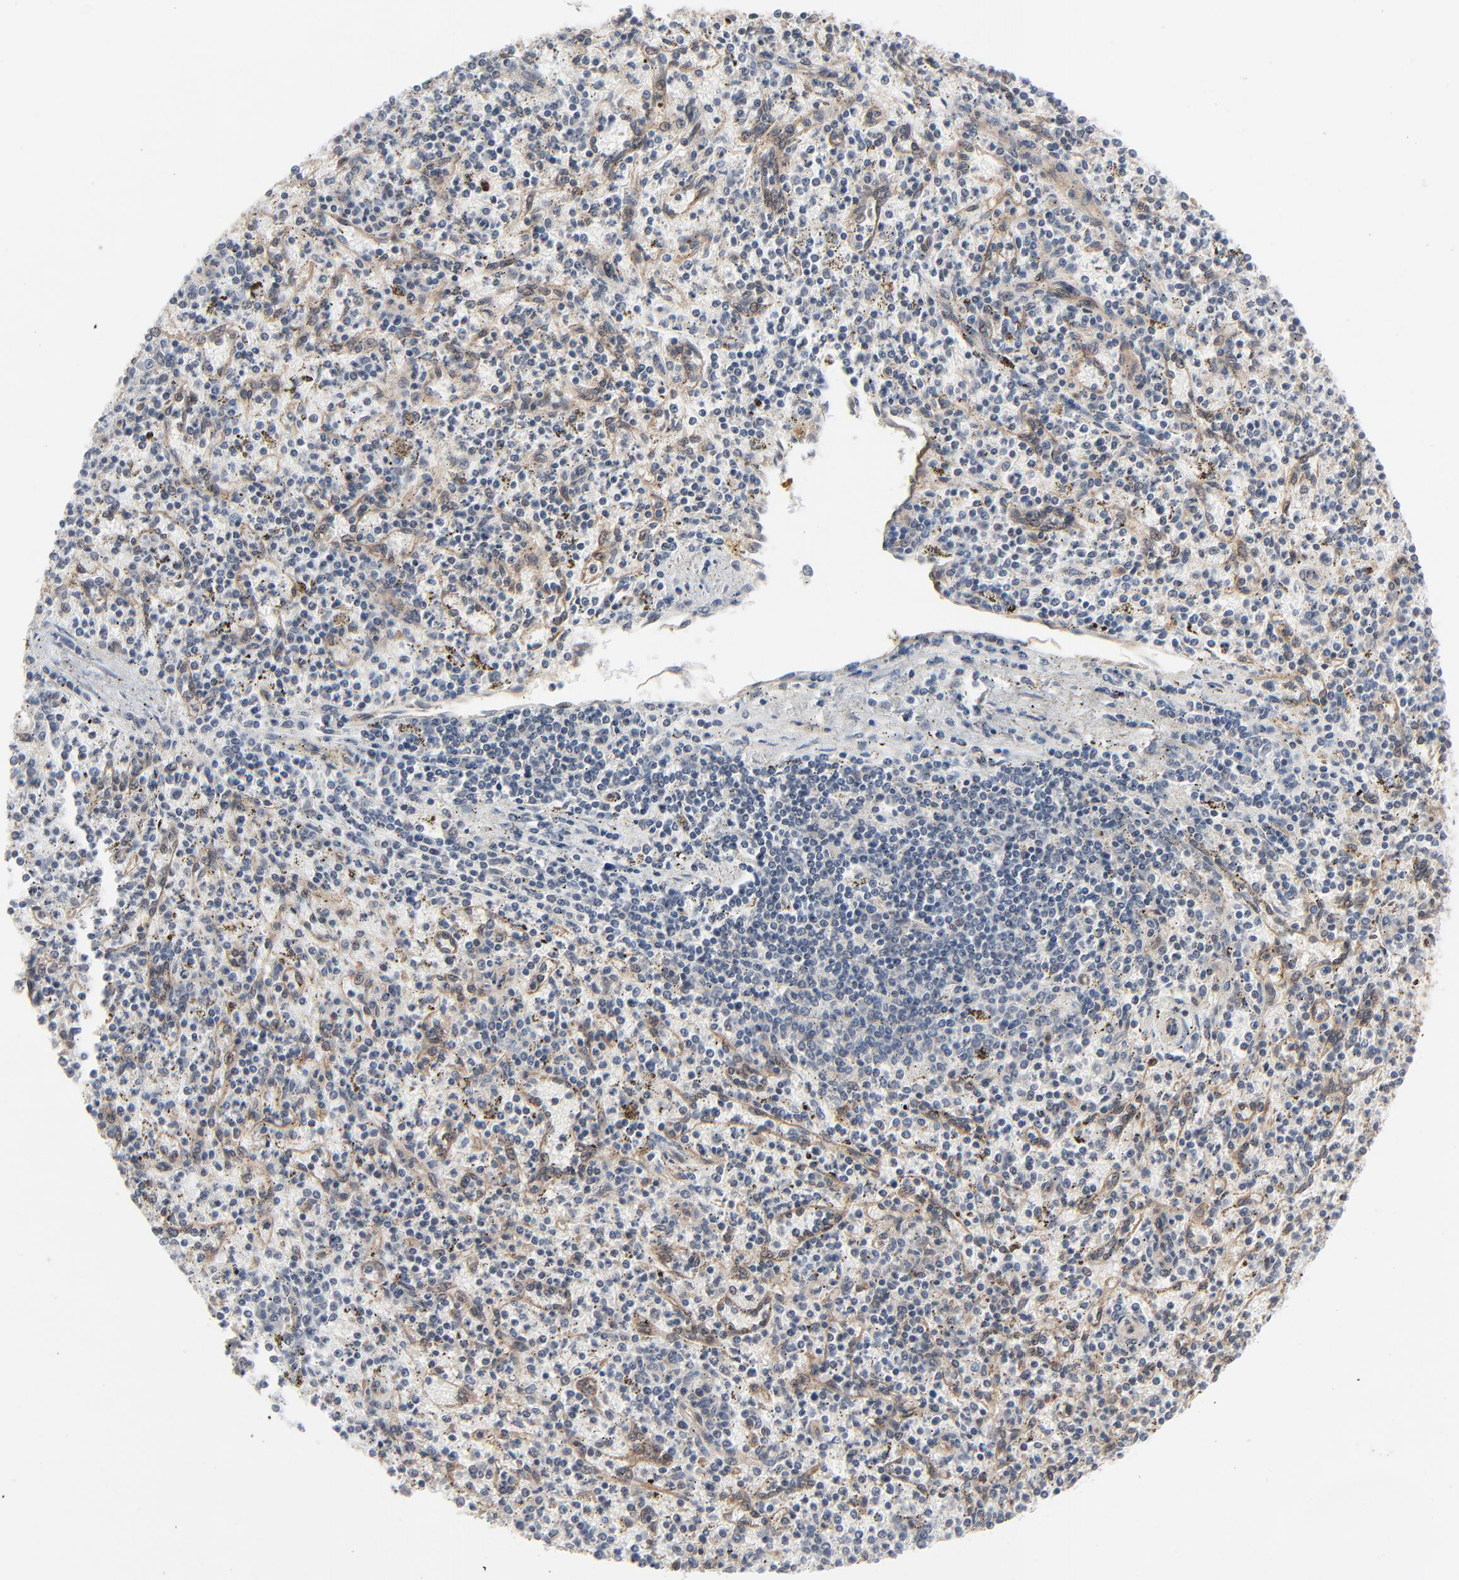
{"staining": {"intensity": "strong", "quantity": ">75%", "location": "cytoplasmic/membranous,nuclear"}, "tissue": "spleen", "cell_type": "Cells in red pulp", "image_type": "normal", "snomed": [{"axis": "morphology", "description": "Normal tissue, NOS"}, {"axis": "topography", "description": "Spleen"}], "caption": "A brown stain highlights strong cytoplasmic/membranous,nuclear expression of a protein in cells in red pulp of unremarkable human spleen. (Stains: DAB (3,3'-diaminobenzidine) in brown, nuclei in blue, Microscopy: brightfield microscopy at high magnification).", "gene": "AKT1", "patient": {"sex": "male", "age": 72}}